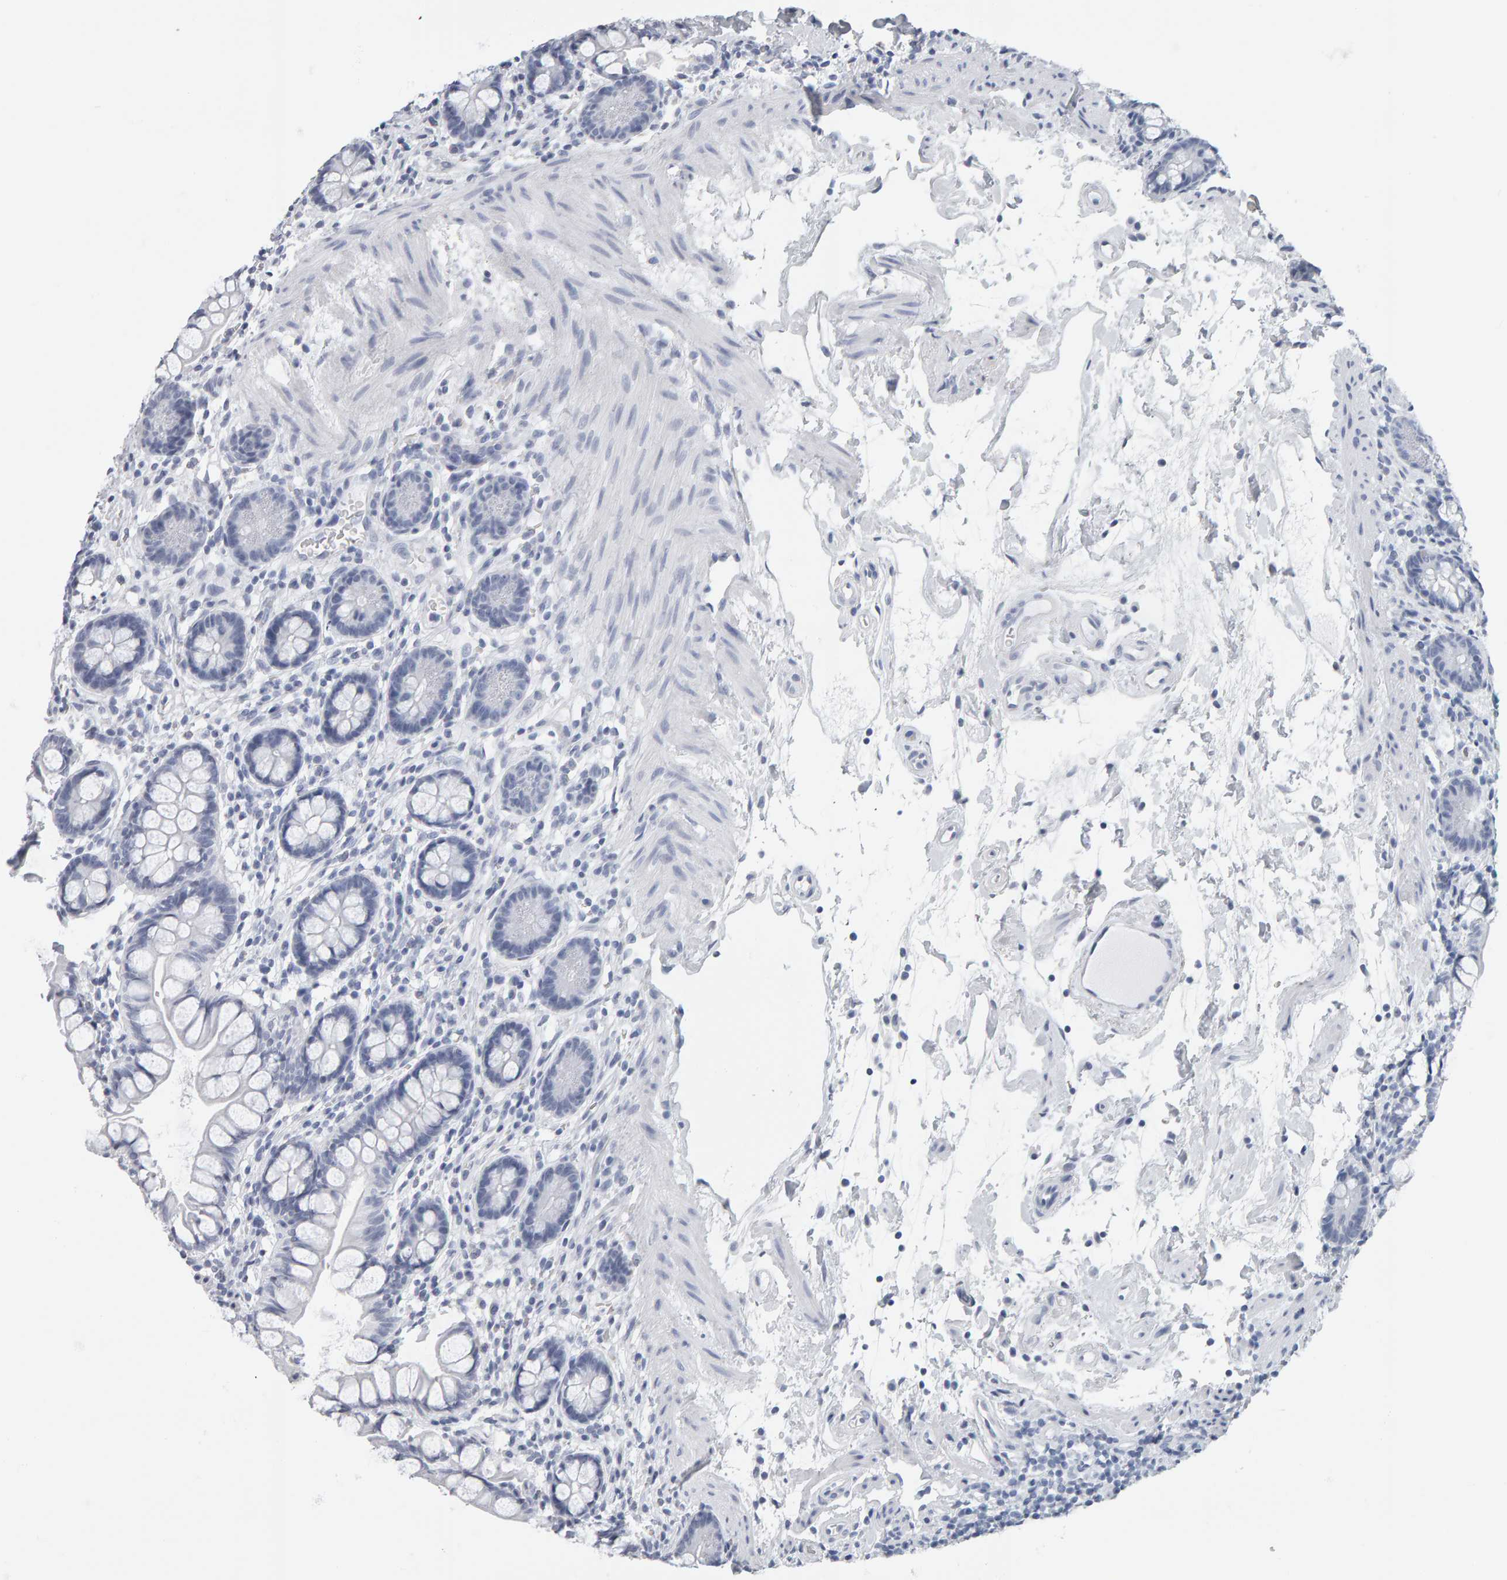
{"staining": {"intensity": "negative", "quantity": "none", "location": "none"}, "tissue": "small intestine", "cell_type": "Glandular cells", "image_type": "normal", "snomed": [{"axis": "morphology", "description": "Normal tissue, NOS"}, {"axis": "topography", "description": "Small intestine"}], "caption": "A high-resolution photomicrograph shows immunohistochemistry staining of benign small intestine, which displays no significant staining in glandular cells.", "gene": "SPACA3", "patient": {"sex": "female", "age": 84}}